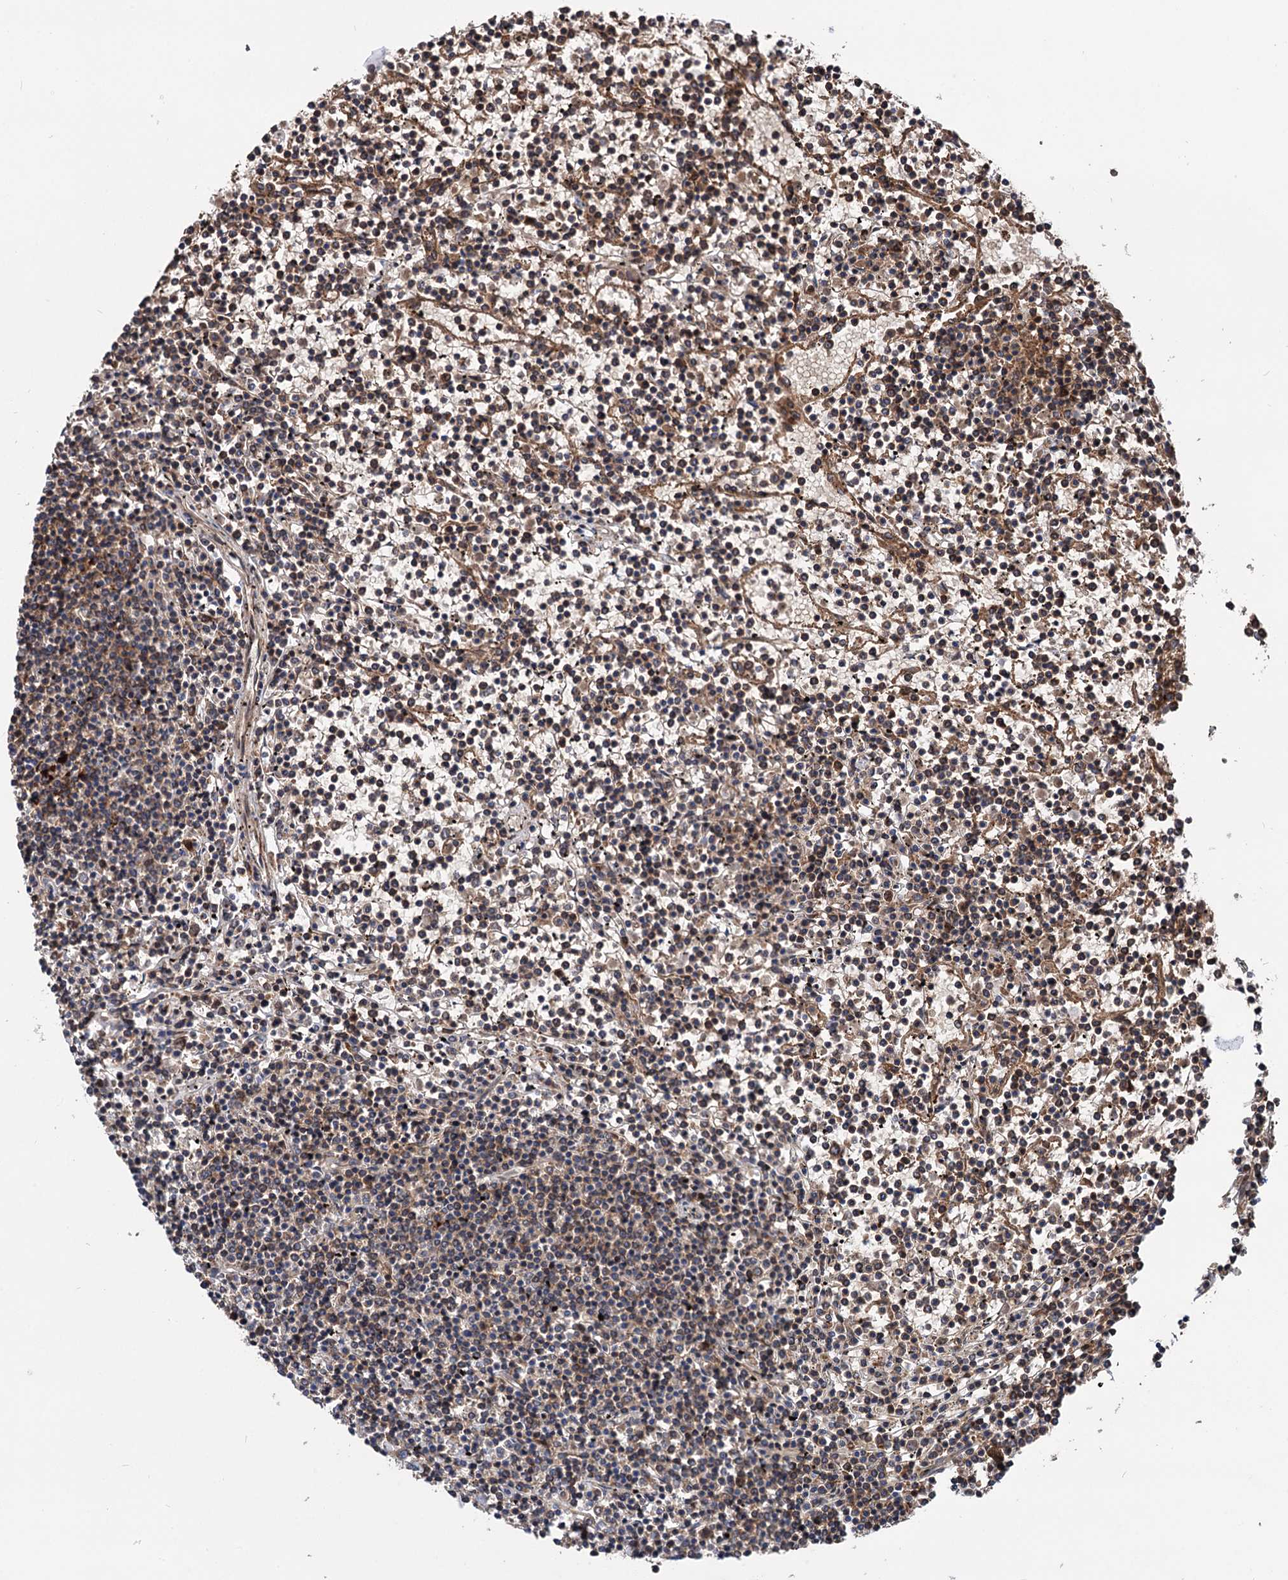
{"staining": {"intensity": "moderate", "quantity": "25%-75%", "location": "cytoplasmic/membranous"}, "tissue": "lymphoma", "cell_type": "Tumor cells", "image_type": "cancer", "snomed": [{"axis": "morphology", "description": "Malignant lymphoma, non-Hodgkin's type, Low grade"}, {"axis": "topography", "description": "Spleen"}], "caption": "Immunohistochemistry (IHC) photomicrograph of neoplastic tissue: human low-grade malignant lymphoma, non-Hodgkin's type stained using immunohistochemistry demonstrates medium levels of moderate protein expression localized specifically in the cytoplasmic/membranous of tumor cells, appearing as a cytoplasmic/membranous brown color.", "gene": "RNF111", "patient": {"sex": "female", "age": 19}}